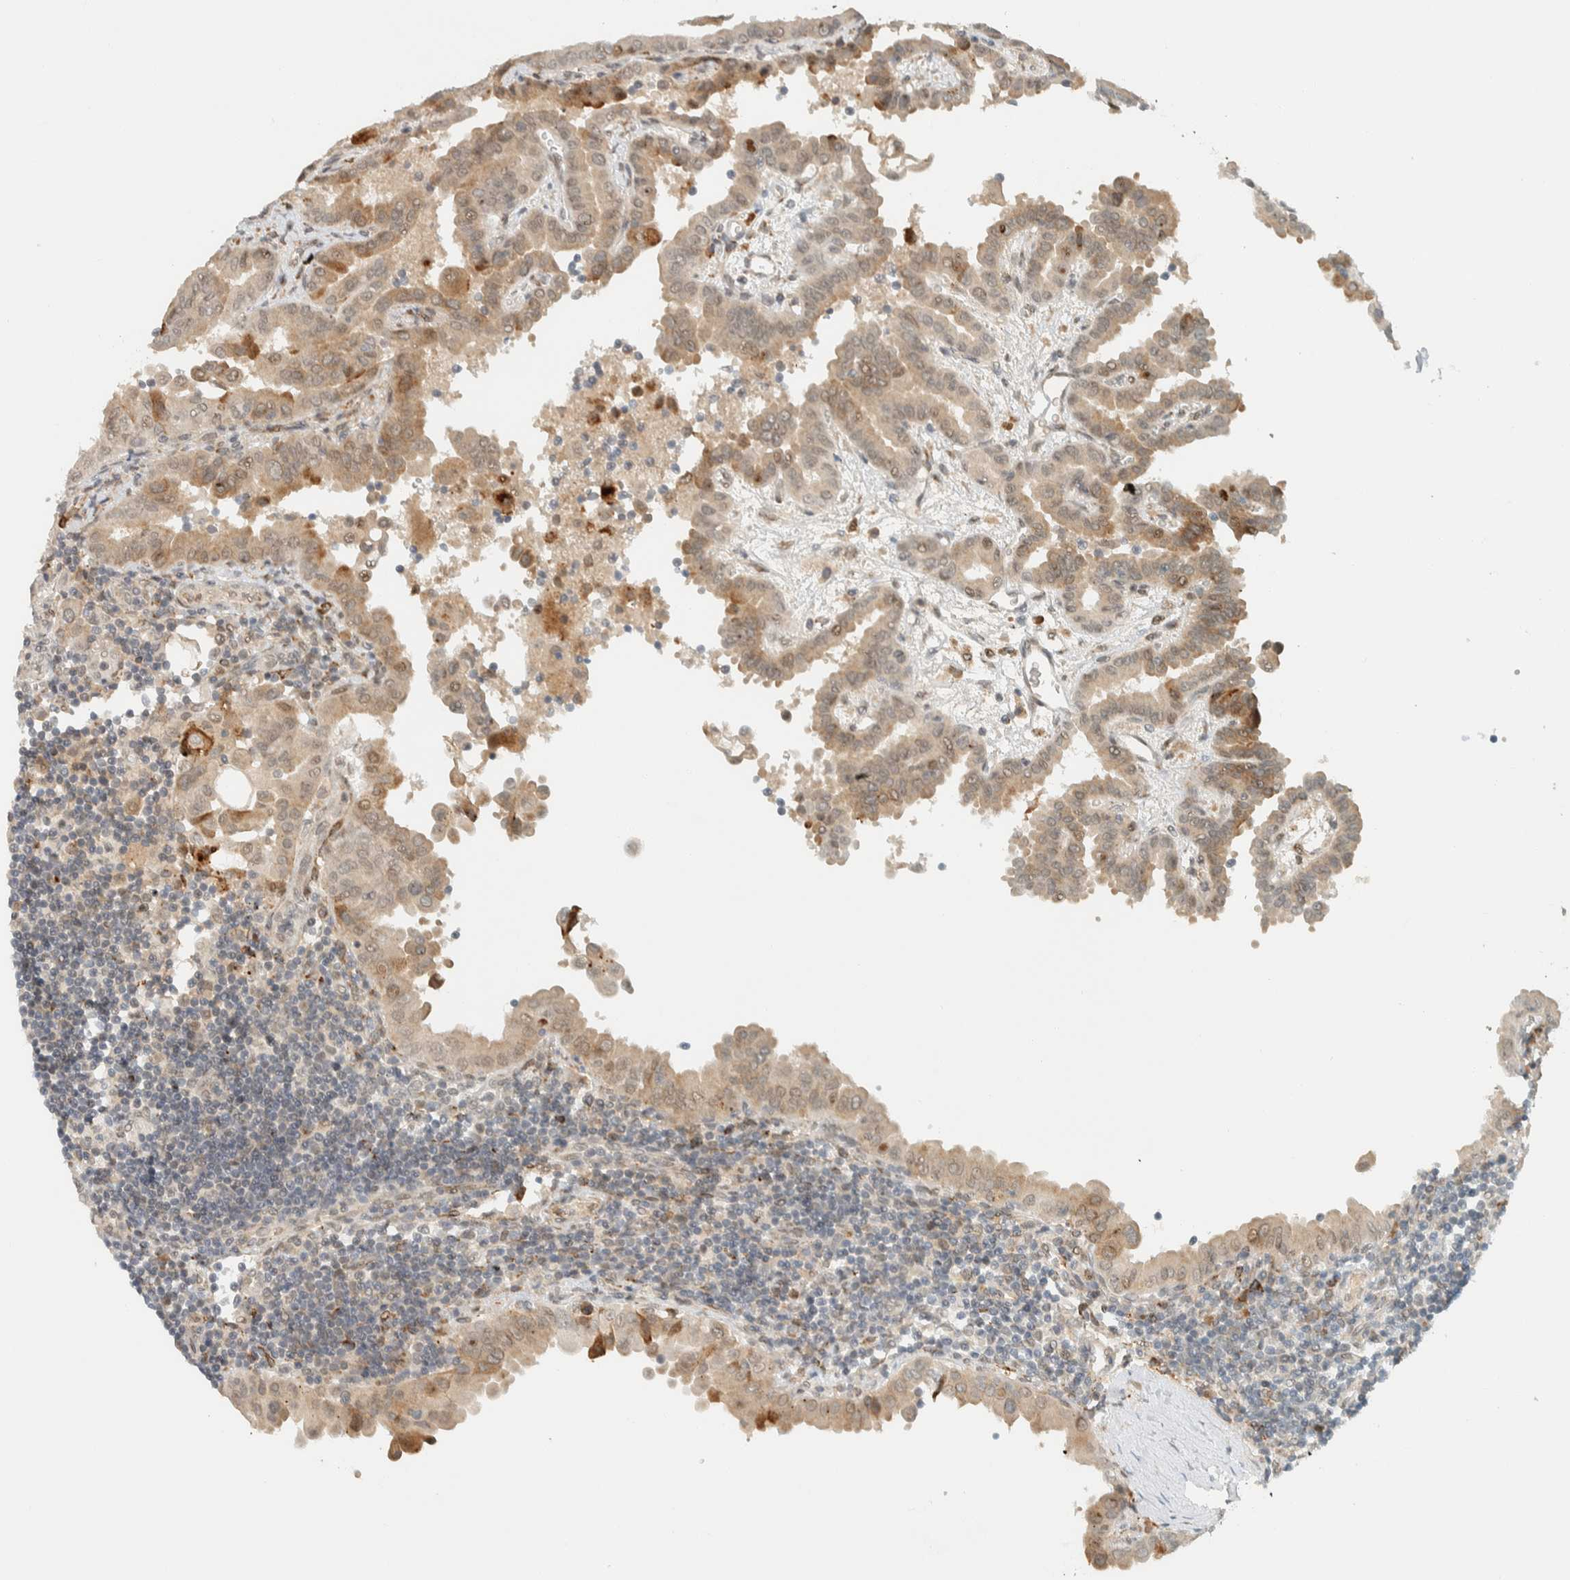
{"staining": {"intensity": "weak", "quantity": "<25%", "location": "cytoplasmic/membranous"}, "tissue": "thyroid cancer", "cell_type": "Tumor cells", "image_type": "cancer", "snomed": [{"axis": "morphology", "description": "Papillary adenocarcinoma, NOS"}, {"axis": "topography", "description": "Thyroid gland"}], "caption": "Tumor cells show no significant protein staining in papillary adenocarcinoma (thyroid).", "gene": "ITPRID1", "patient": {"sex": "male", "age": 33}}